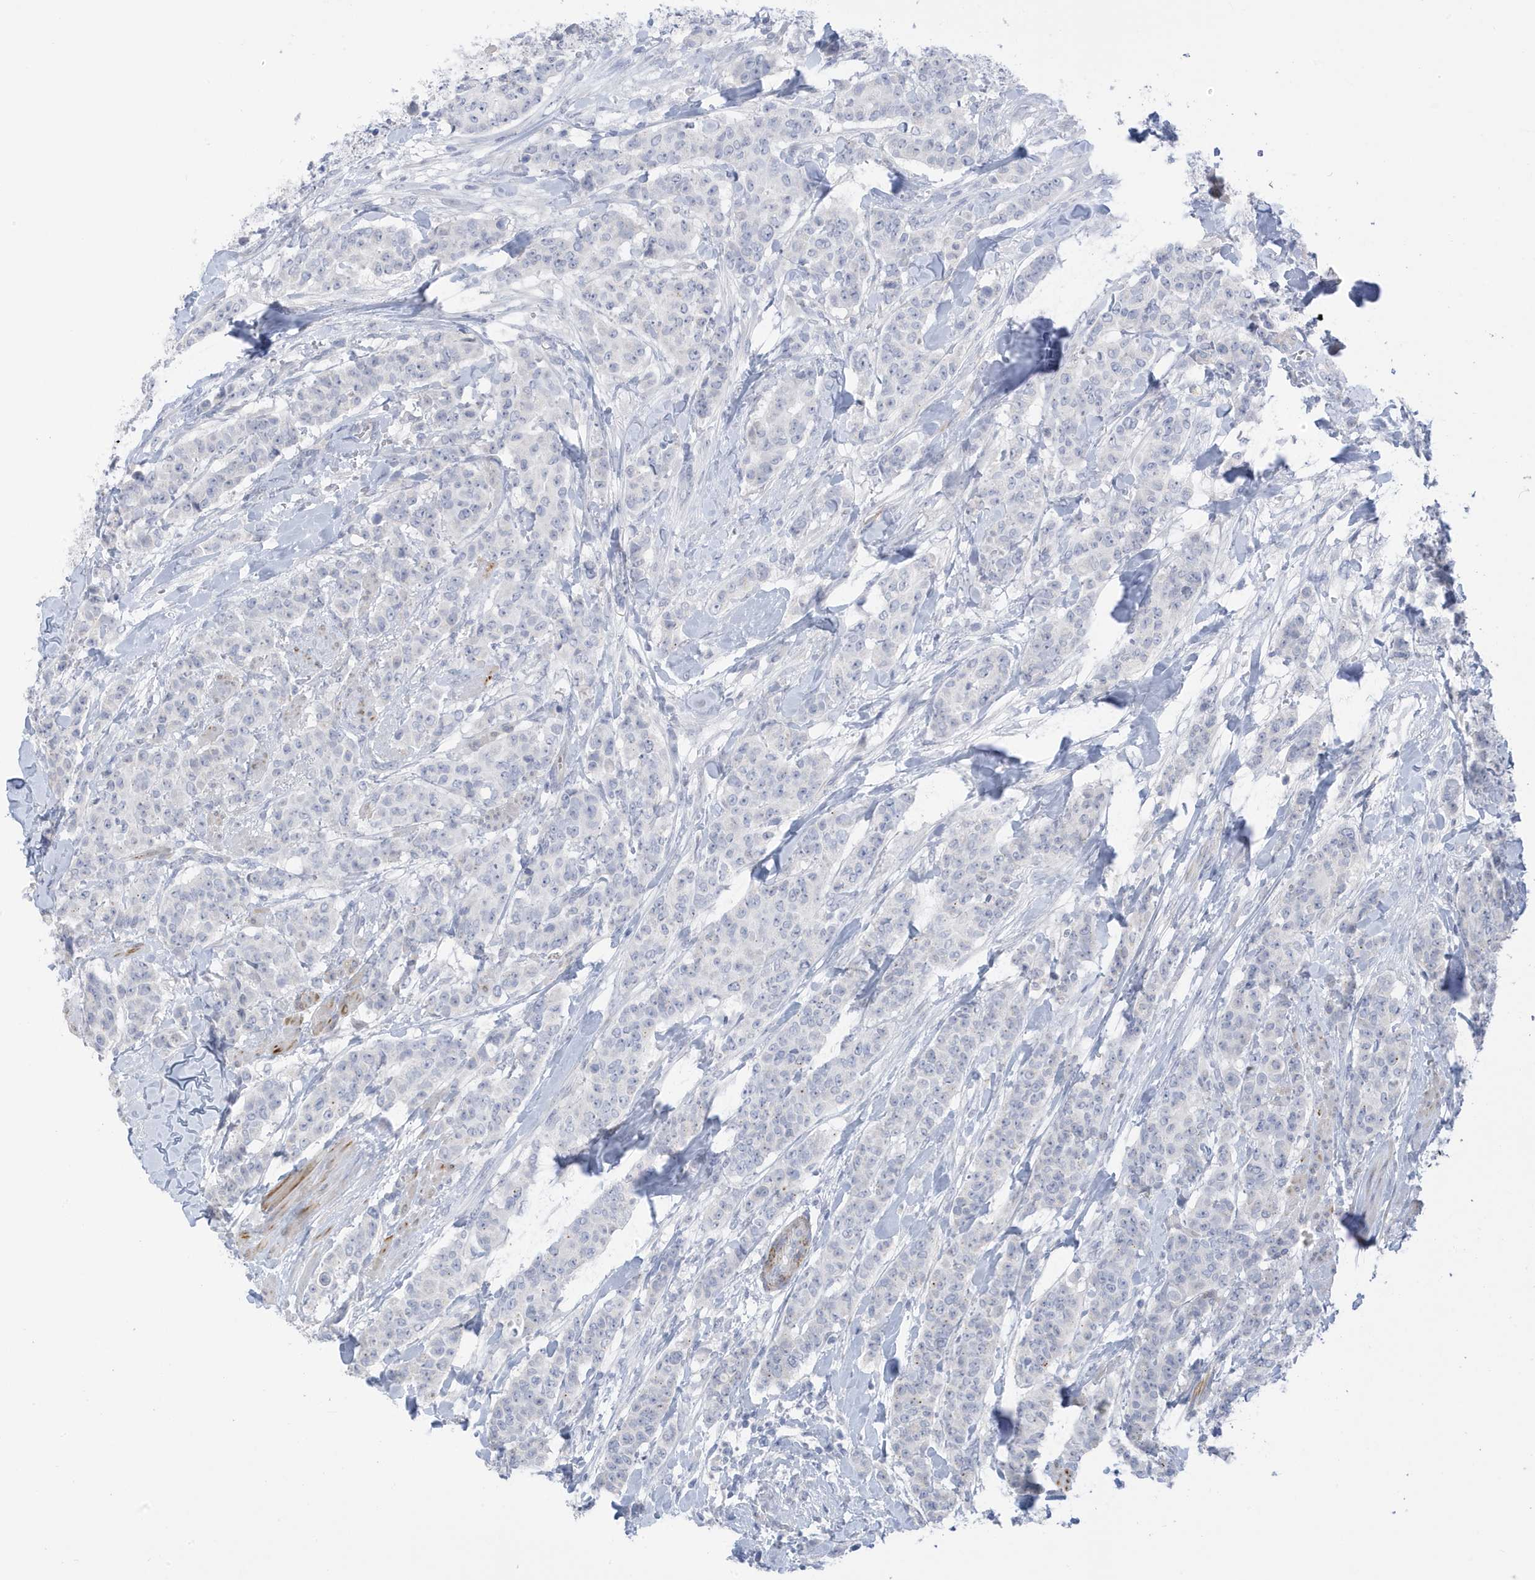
{"staining": {"intensity": "negative", "quantity": "none", "location": "none"}, "tissue": "breast cancer", "cell_type": "Tumor cells", "image_type": "cancer", "snomed": [{"axis": "morphology", "description": "Duct carcinoma"}, {"axis": "topography", "description": "Breast"}], "caption": "Breast cancer was stained to show a protein in brown. There is no significant positivity in tumor cells.", "gene": "PERM1", "patient": {"sex": "female", "age": 40}}